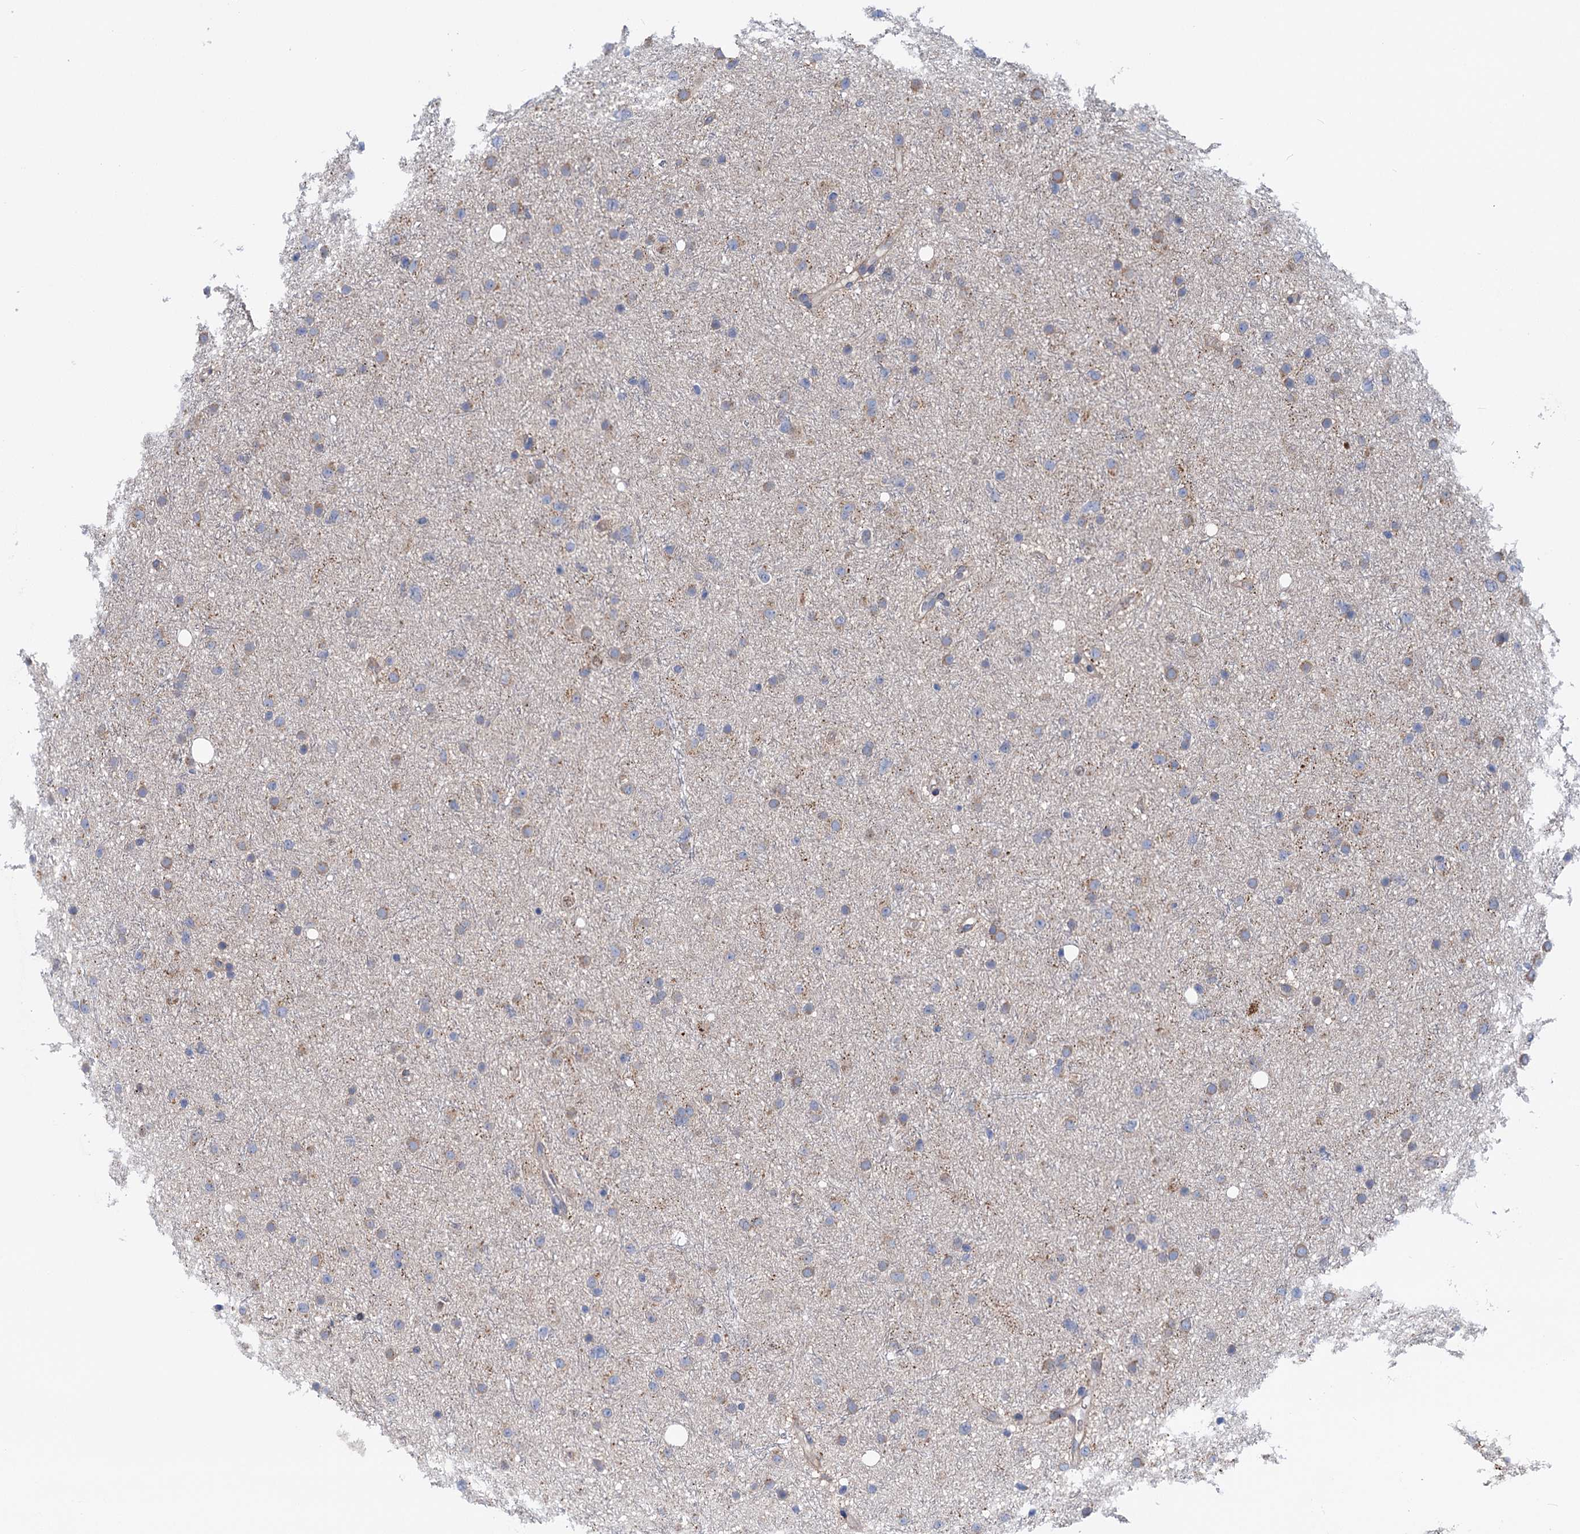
{"staining": {"intensity": "weak", "quantity": "25%-75%", "location": "cytoplasmic/membranous"}, "tissue": "glioma", "cell_type": "Tumor cells", "image_type": "cancer", "snomed": [{"axis": "morphology", "description": "Glioma, malignant, Low grade"}, {"axis": "topography", "description": "Cerebral cortex"}], "caption": "A high-resolution photomicrograph shows immunohistochemistry staining of glioma, which demonstrates weak cytoplasmic/membranous staining in about 25%-75% of tumor cells.", "gene": "ZNRD2", "patient": {"sex": "female", "age": 39}}